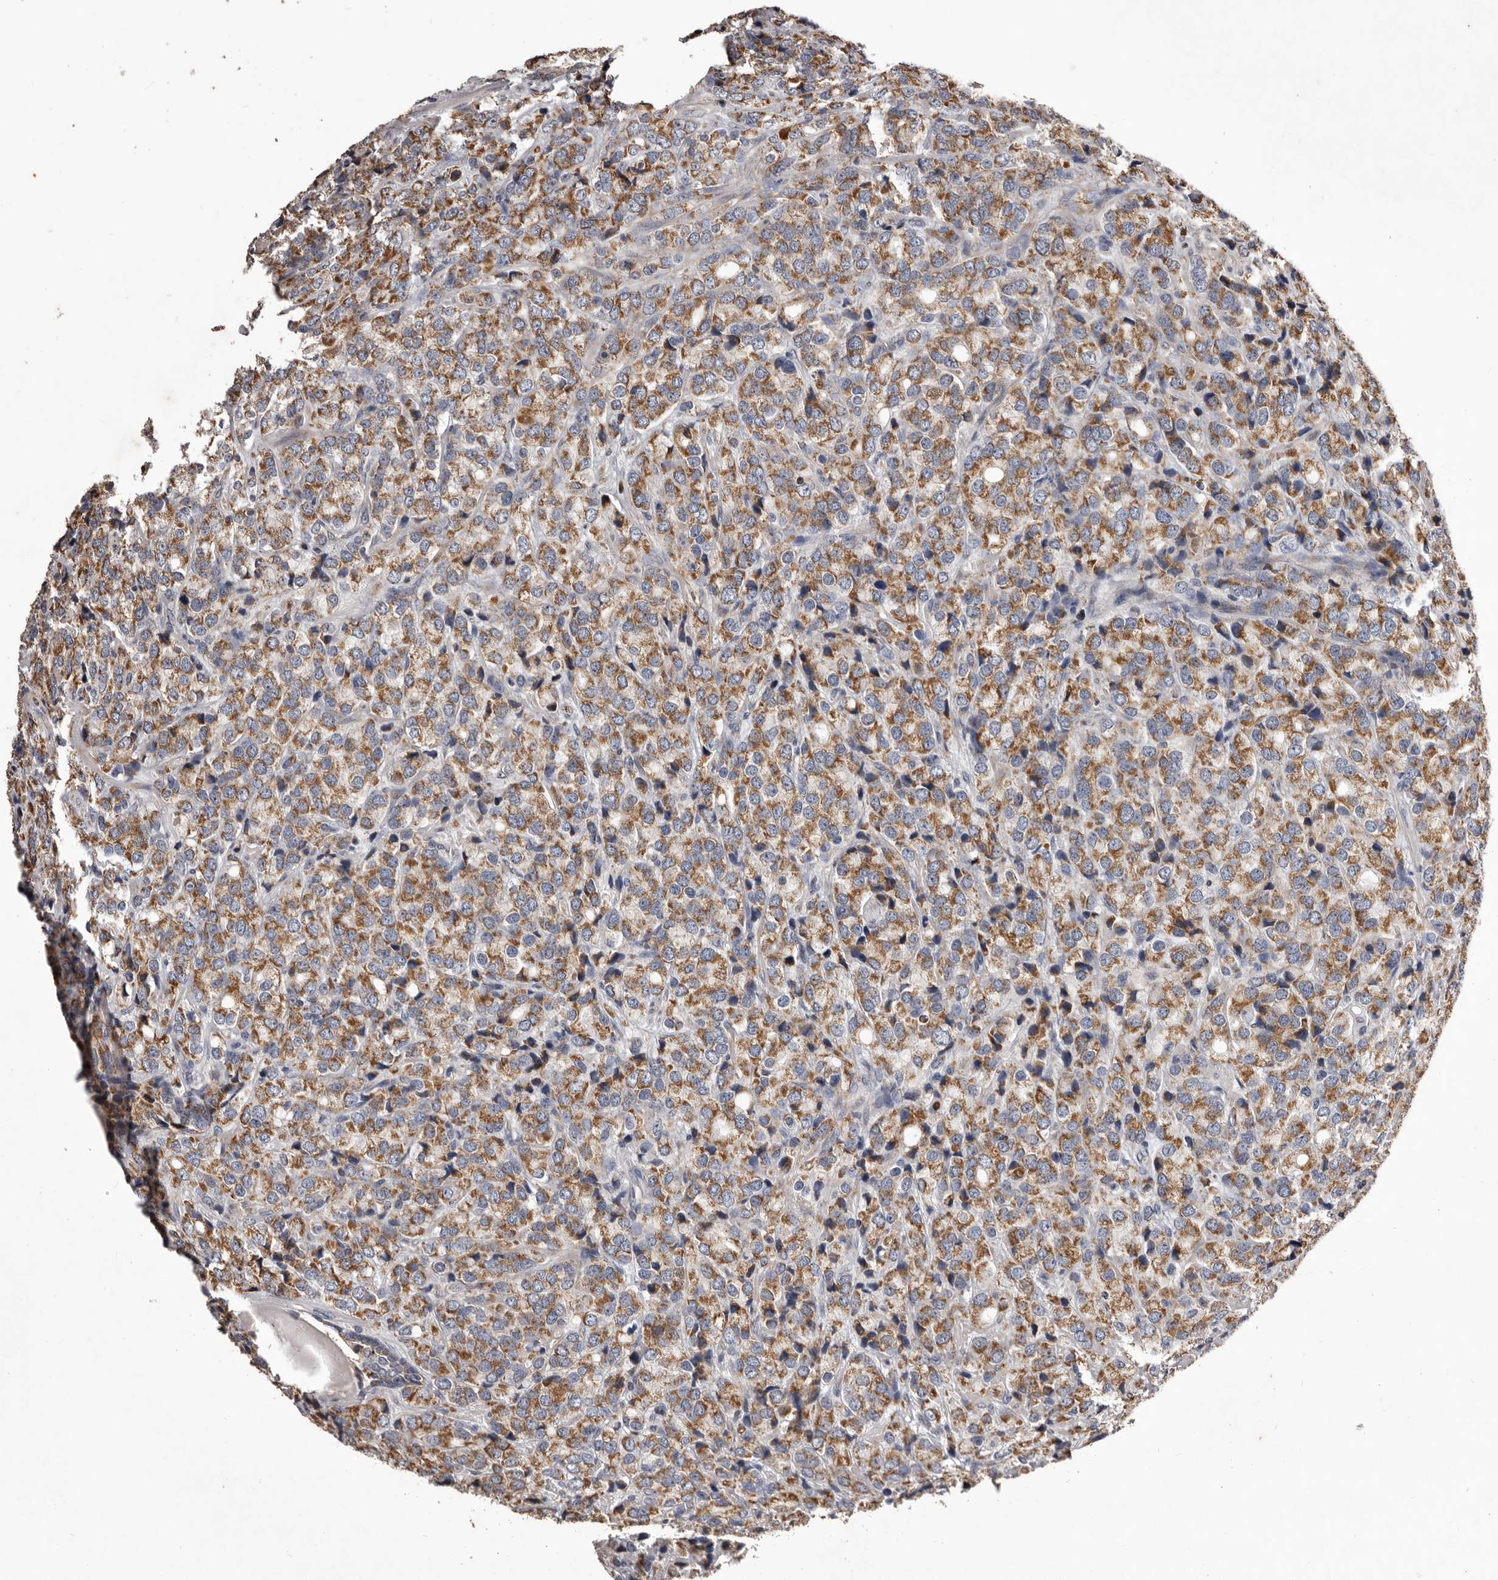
{"staining": {"intensity": "moderate", "quantity": ">75%", "location": "cytoplasmic/membranous"}, "tissue": "prostate cancer", "cell_type": "Tumor cells", "image_type": "cancer", "snomed": [{"axis": "morphology", "description": "Adenocarcinoma, Medium grade"}, {"axis": "topography", "description": "Prostate"}], "caption": "Protein staining demonstrates moderate cytoplasmic/membranous expression in about >75% of tumor cells in prostate medium-grade adenocarcinoma.", "gene": "CXCL14", "patient": {"sex": "male", "age": 70}}